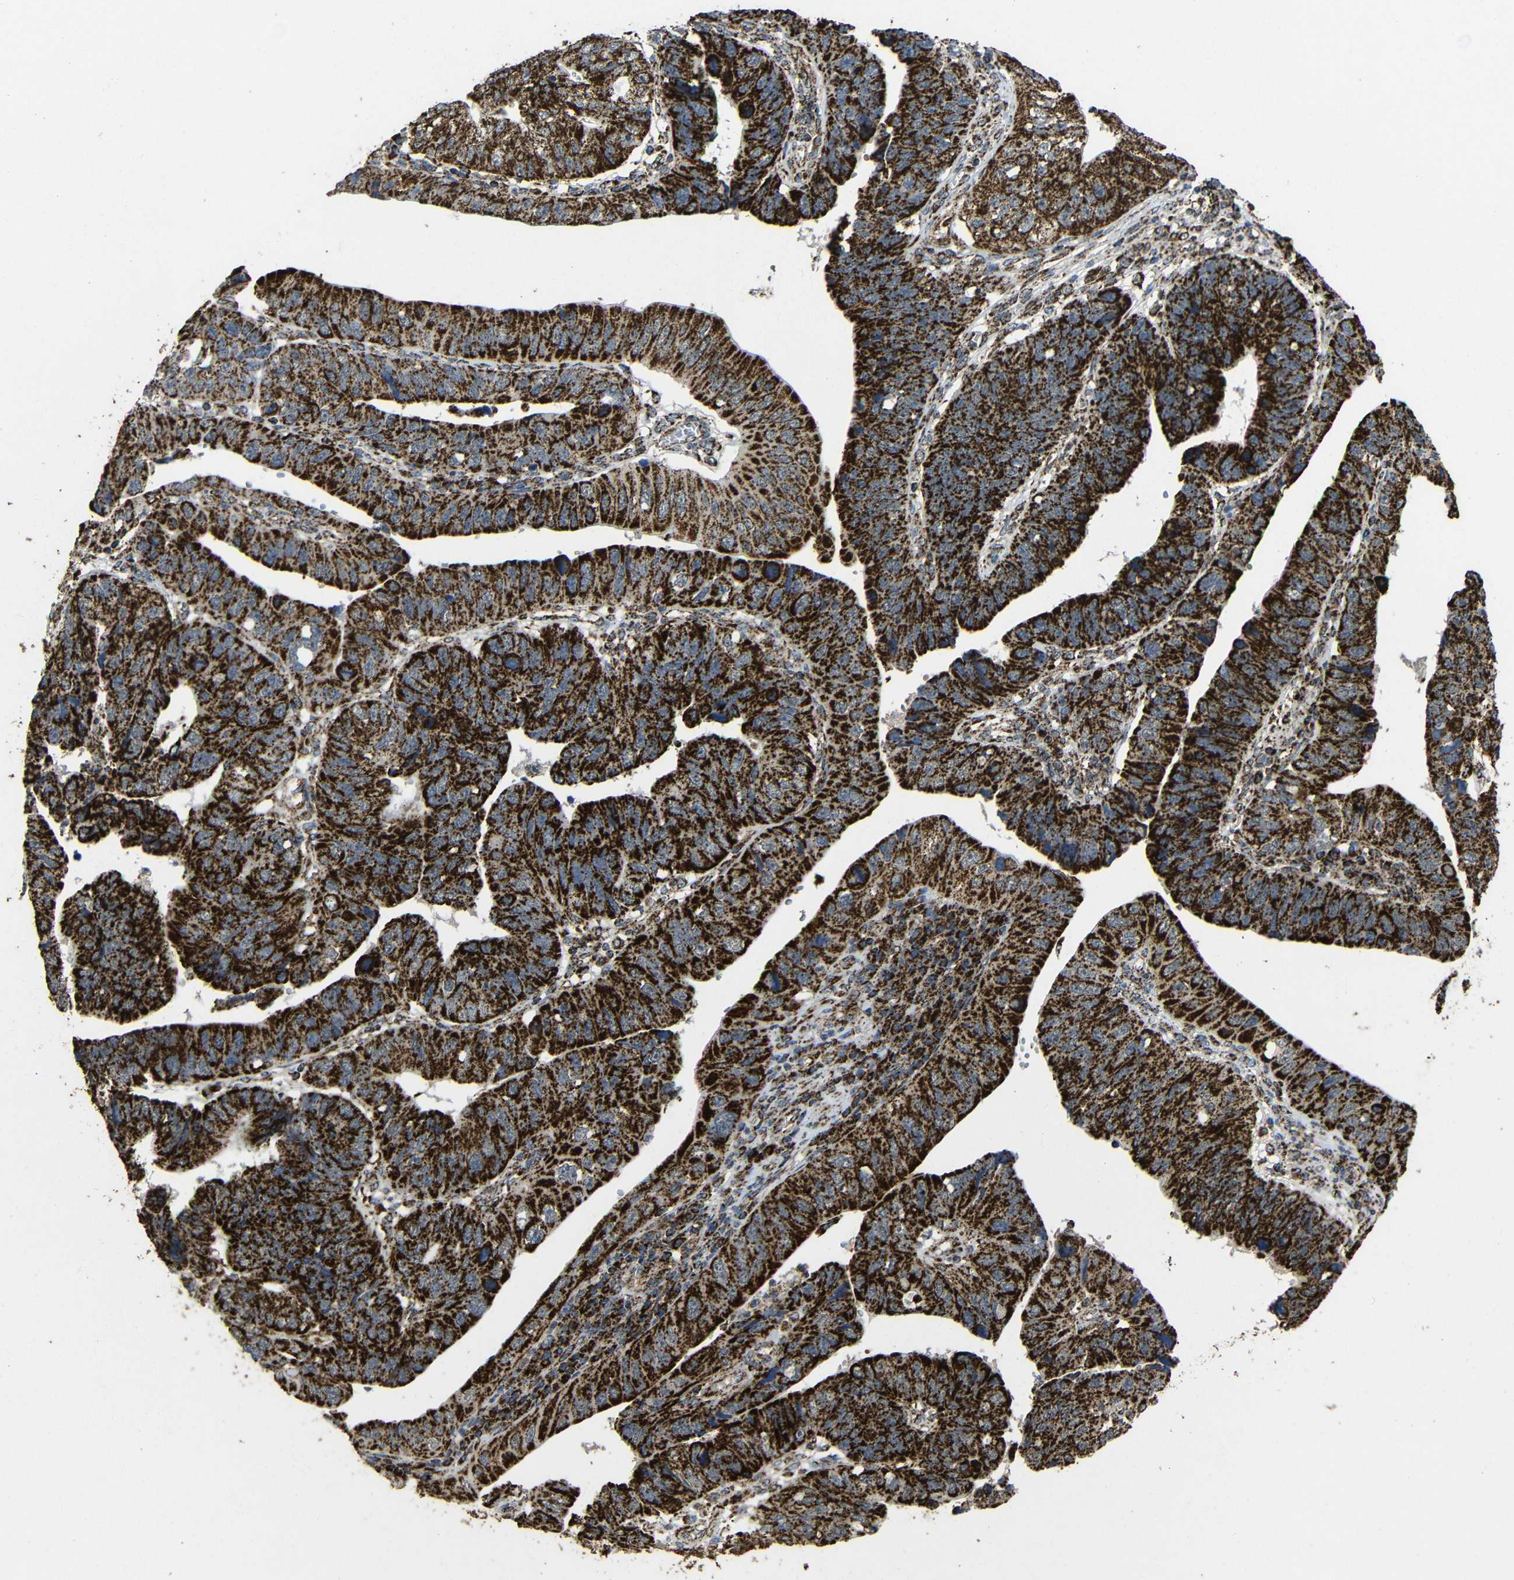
{"staining": {"intensity": "strong", "quantity": ">75%", "location": "cytoplasmic/membranous"}, "tissue": "stomach cancer", "cell_type": "Tumor cells", "image_type": "cancer", "snomed": [{"axis": "morphology", "description": "Adenocarcinoma, NOS"}, {"axis": "topography", "description": "Stomach"}], "caption": "This is a photomicrograph of IHC staining of stomach adenocarcinoma, which shows strong positivity in the cytoplasmic/membranous of tumor cells.", "gene": "ATP5F1A", "patient": {"sex": "male", "age": 59}}